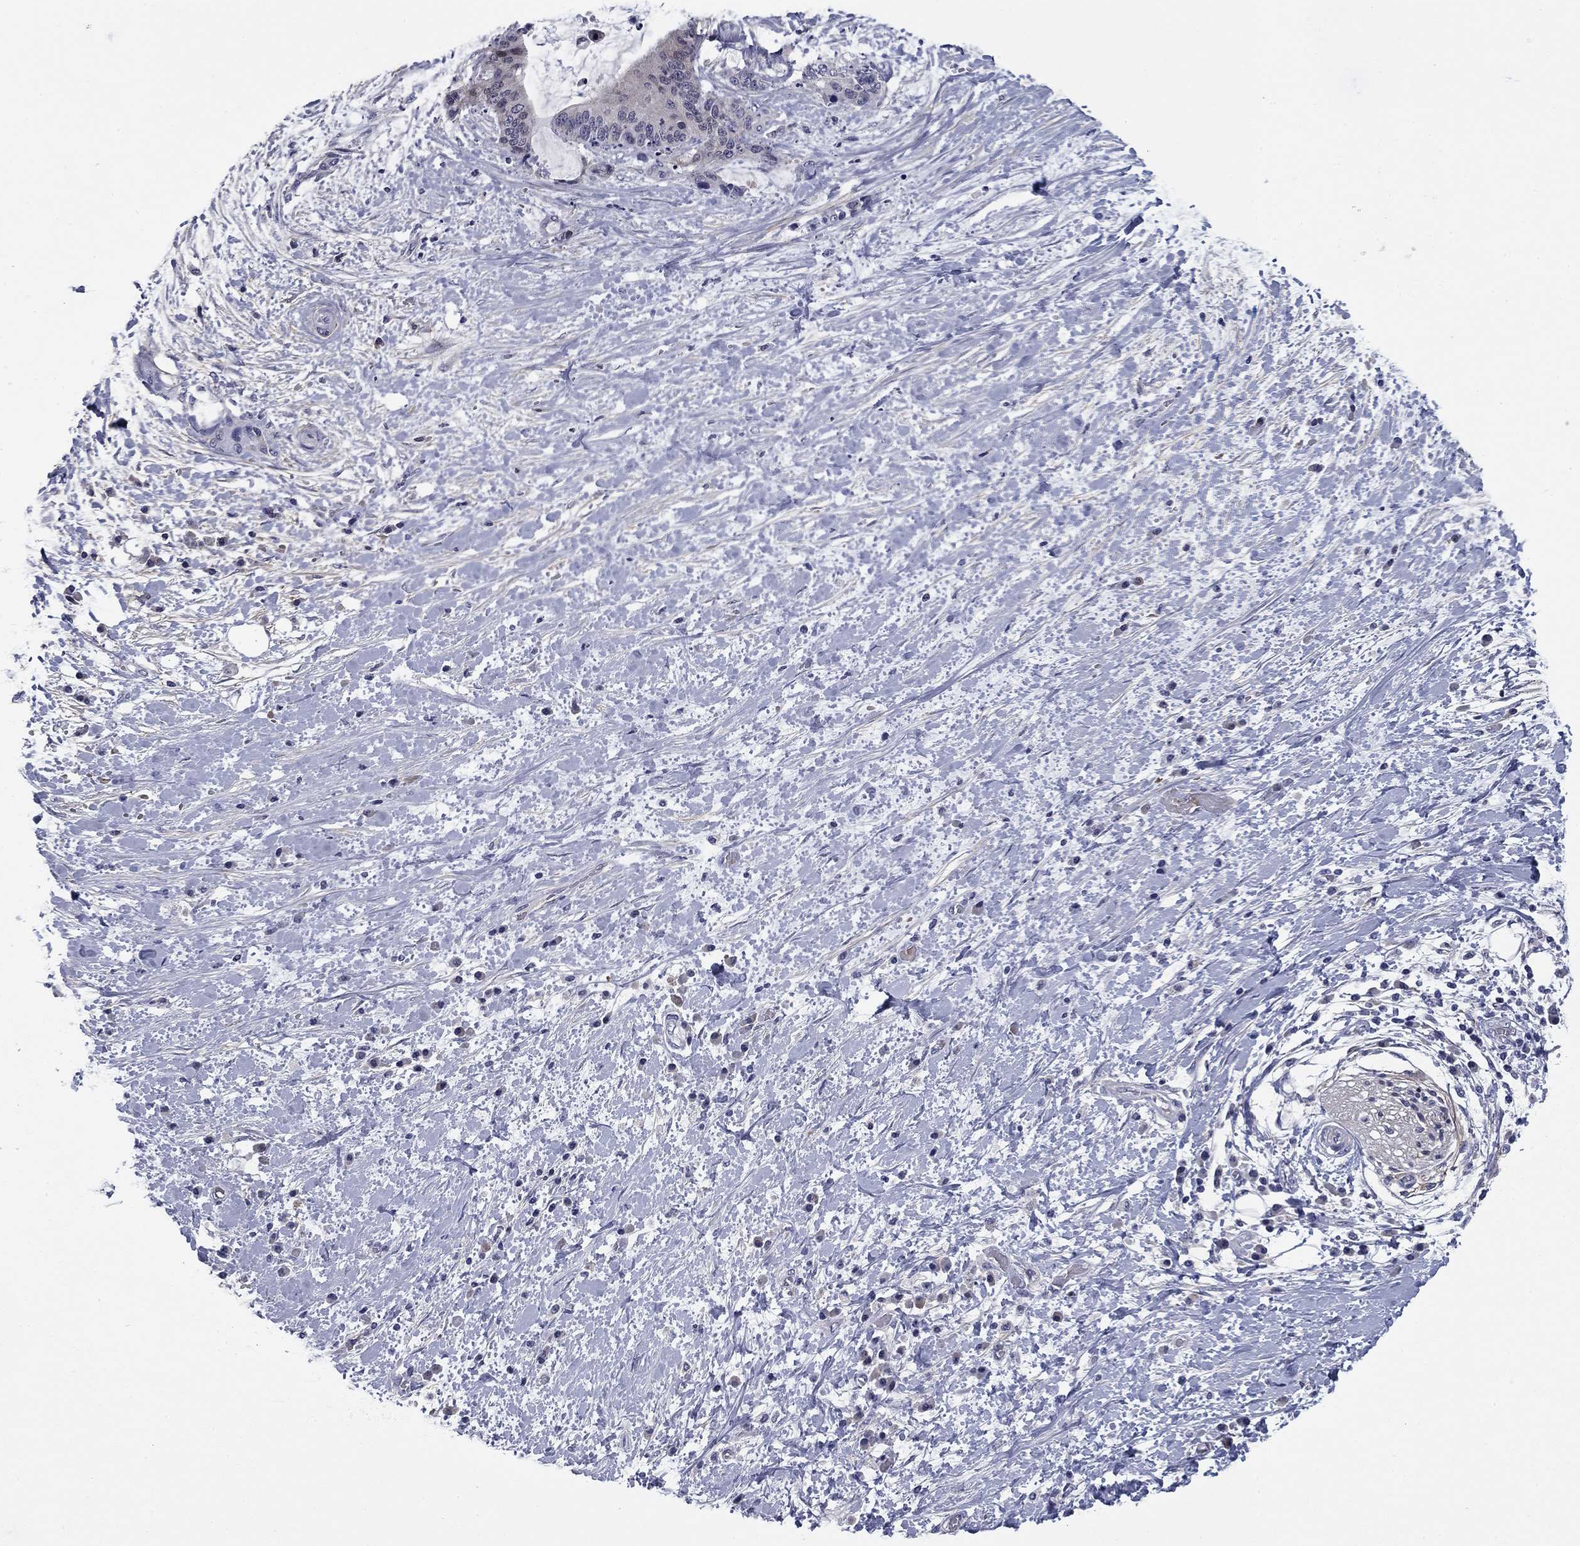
{"staining": {"intensity": "weak", "quantity": "<25%", "location": "cytoplasmic/membranous"}, "tissue": "liver cancer", "cell_type": "Tumor cells", "image_type": "cancer", "snomed": [{"axis": "morphology", "description": "Cholangiocarcinoma"}, {"axis": "topography", "description": "Liver"}], "caption": "There is no significant positivity in tumor cells of liver cancer (cholangiocarcinoma).", "gene": "REXO5", "patient": {"sex": "female", "age": 73}}